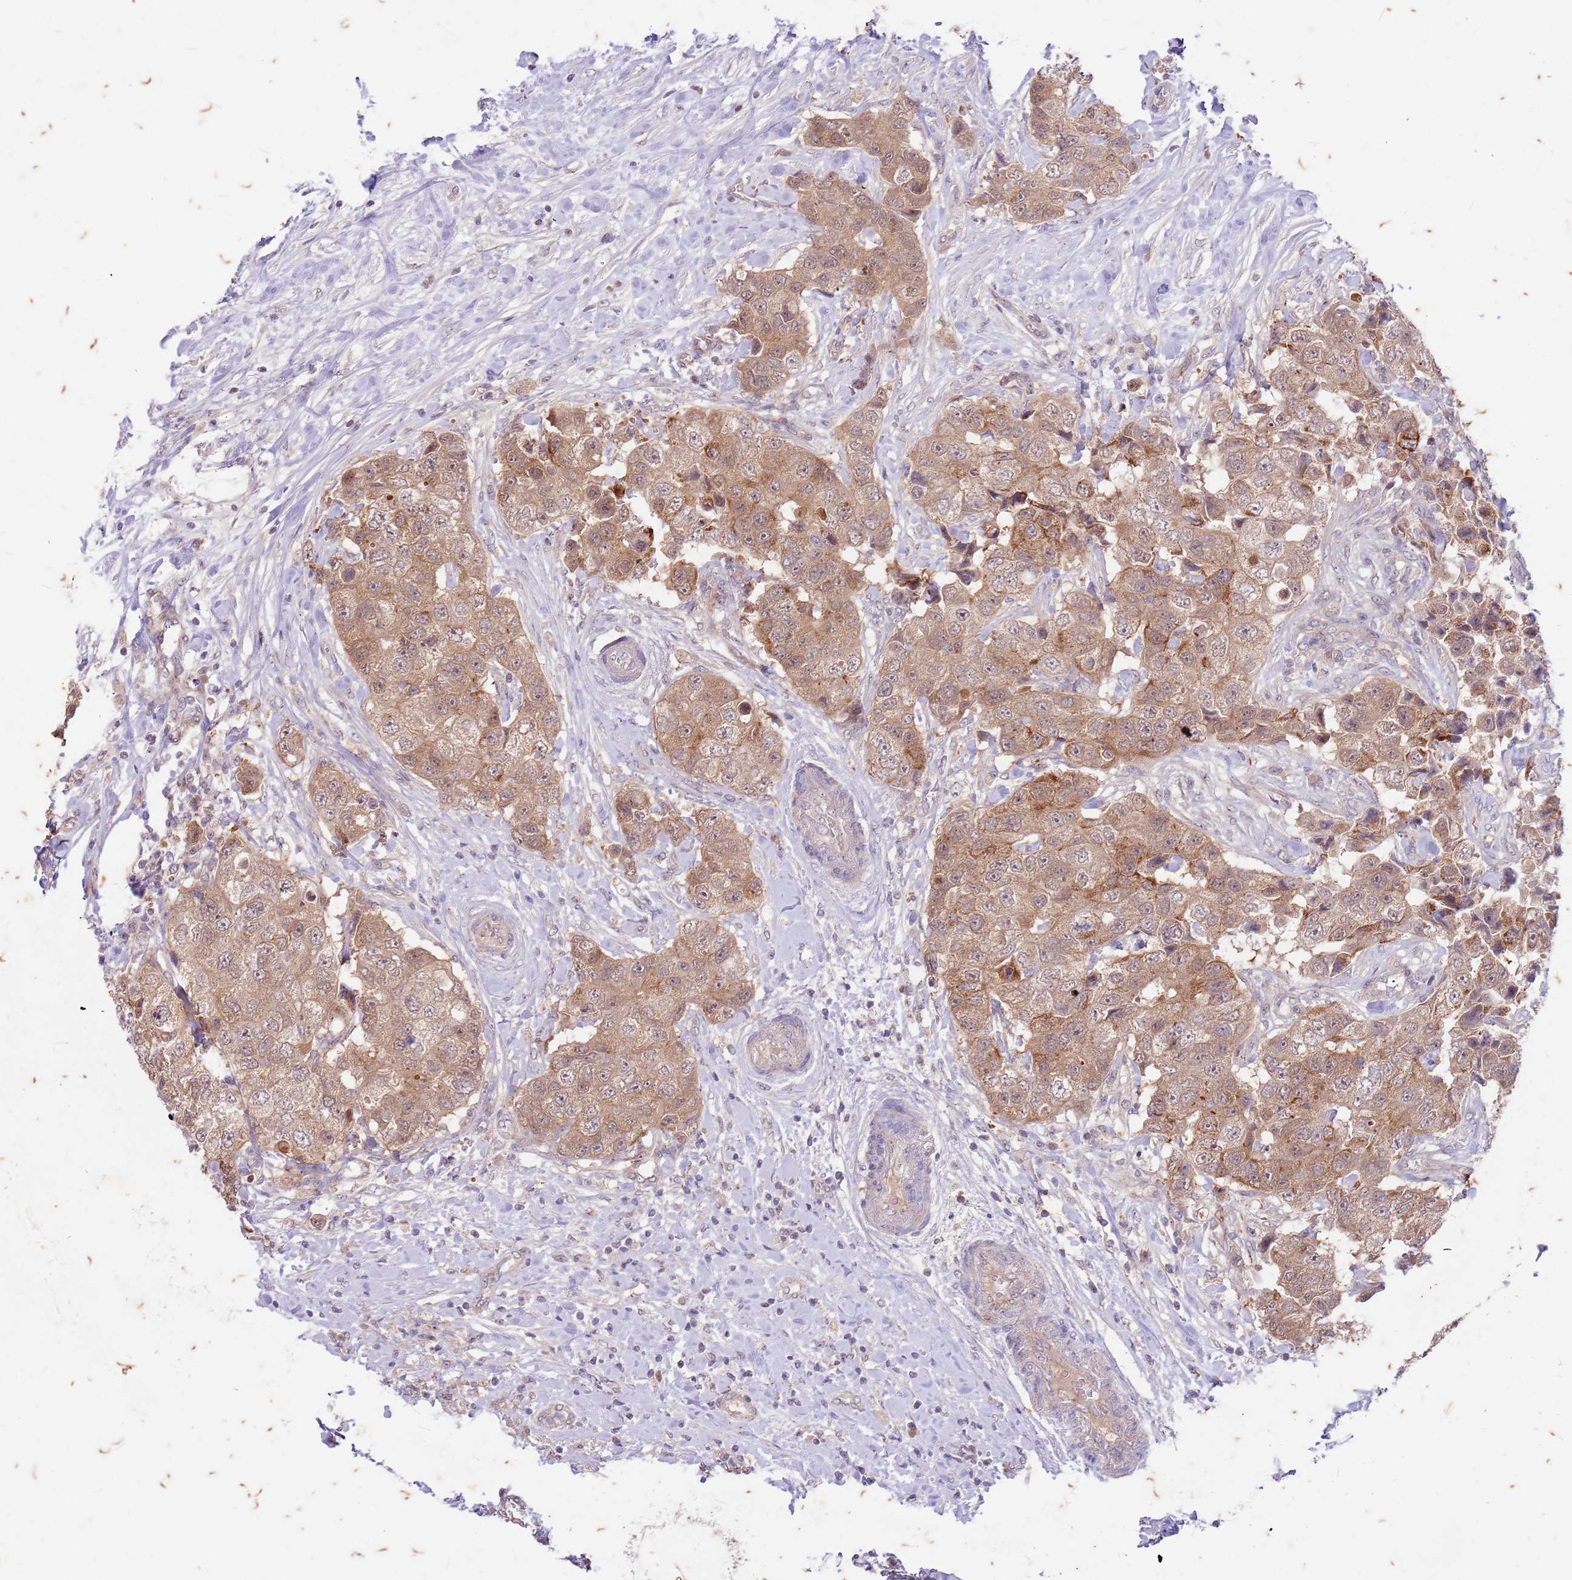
{"staining": {"intensity": "moderate", "quantity": ">75%", "location": "cytoplasmic/membranous"}, "tissue": "breast cancer", "cell_type": "Tumor cells", "image_type": "cancer", "snomed": [{"axis": "morphology", "description": "Normal tissue, NOS"}, {"axis": "morphology", "description": "Duct carcinoma"}, {"axis": "topography", "description": "Breast"}], "caption": "A micrograph showing moderate cytoplasmic/membranous positivity in approximately >75% of tumor cells in breast infiltrating ductal carcinoma, as visualized by brown immunohistochemical staining.", "gene": "RAPGEF3", "patient": {"sex": "female", "age": 62}}